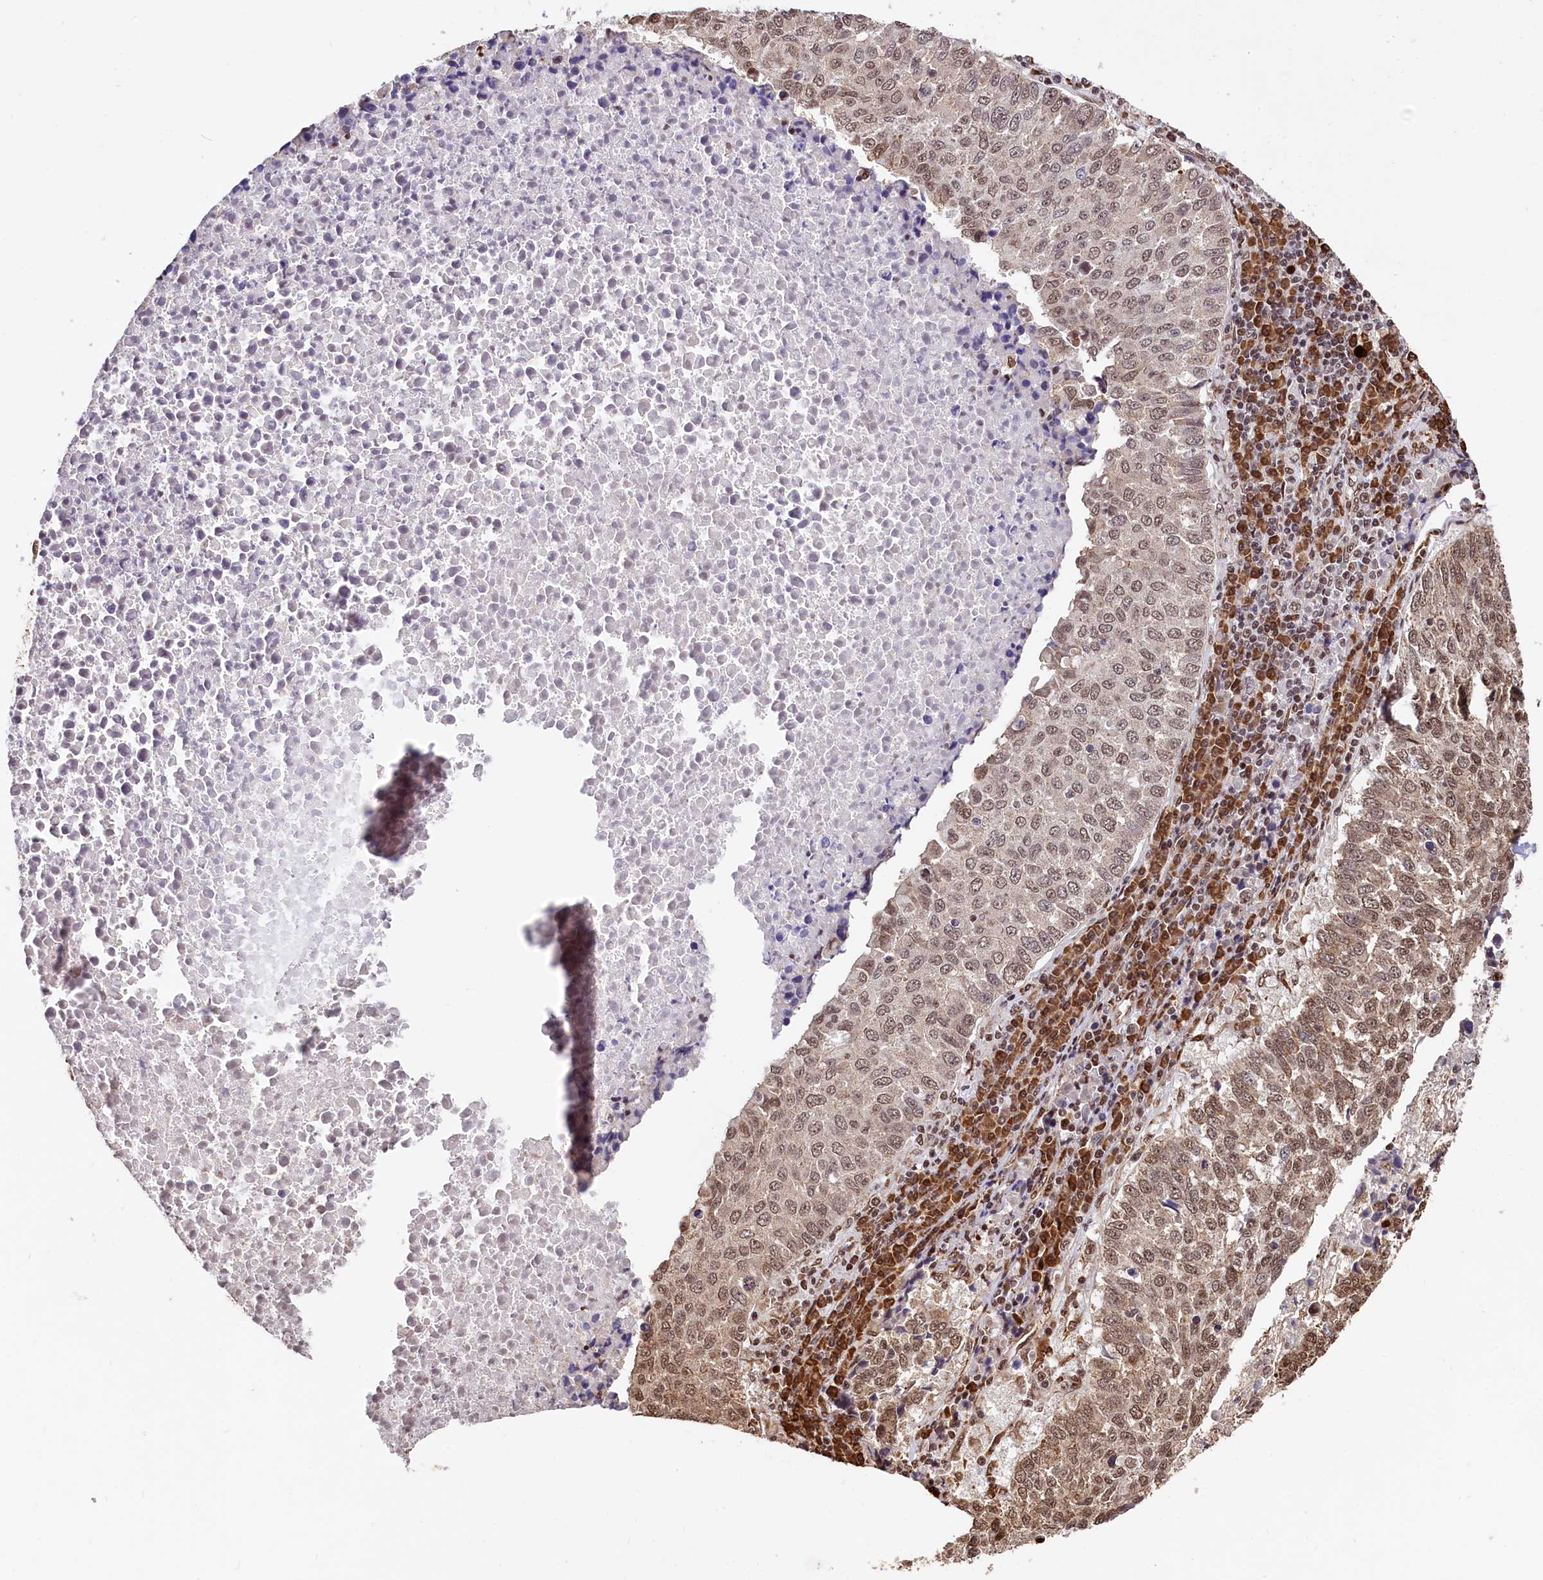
{"staining": {"intensity": "moderate", "quantity": "25%-75%", "location": "cytoplasmic/membranous,nuclear"}, "tissue": "lung cancer", "cell_type": "Tumor cells", "image_type": "cancer", "snomed": [{"axis": "morphology", "description": "Squamous cell carcinoma, NOS"}, {"axis": "topography", "description": "Lung"}], "caption": "A histopathology image of squamous cell carcinoma (lung) stained for a protein displays moderate cytoplasmic/membranous and nuclear brown staining in tumor cells.", "gene": "PDS5B", "patient": {"sex": "male", "age": 73}}